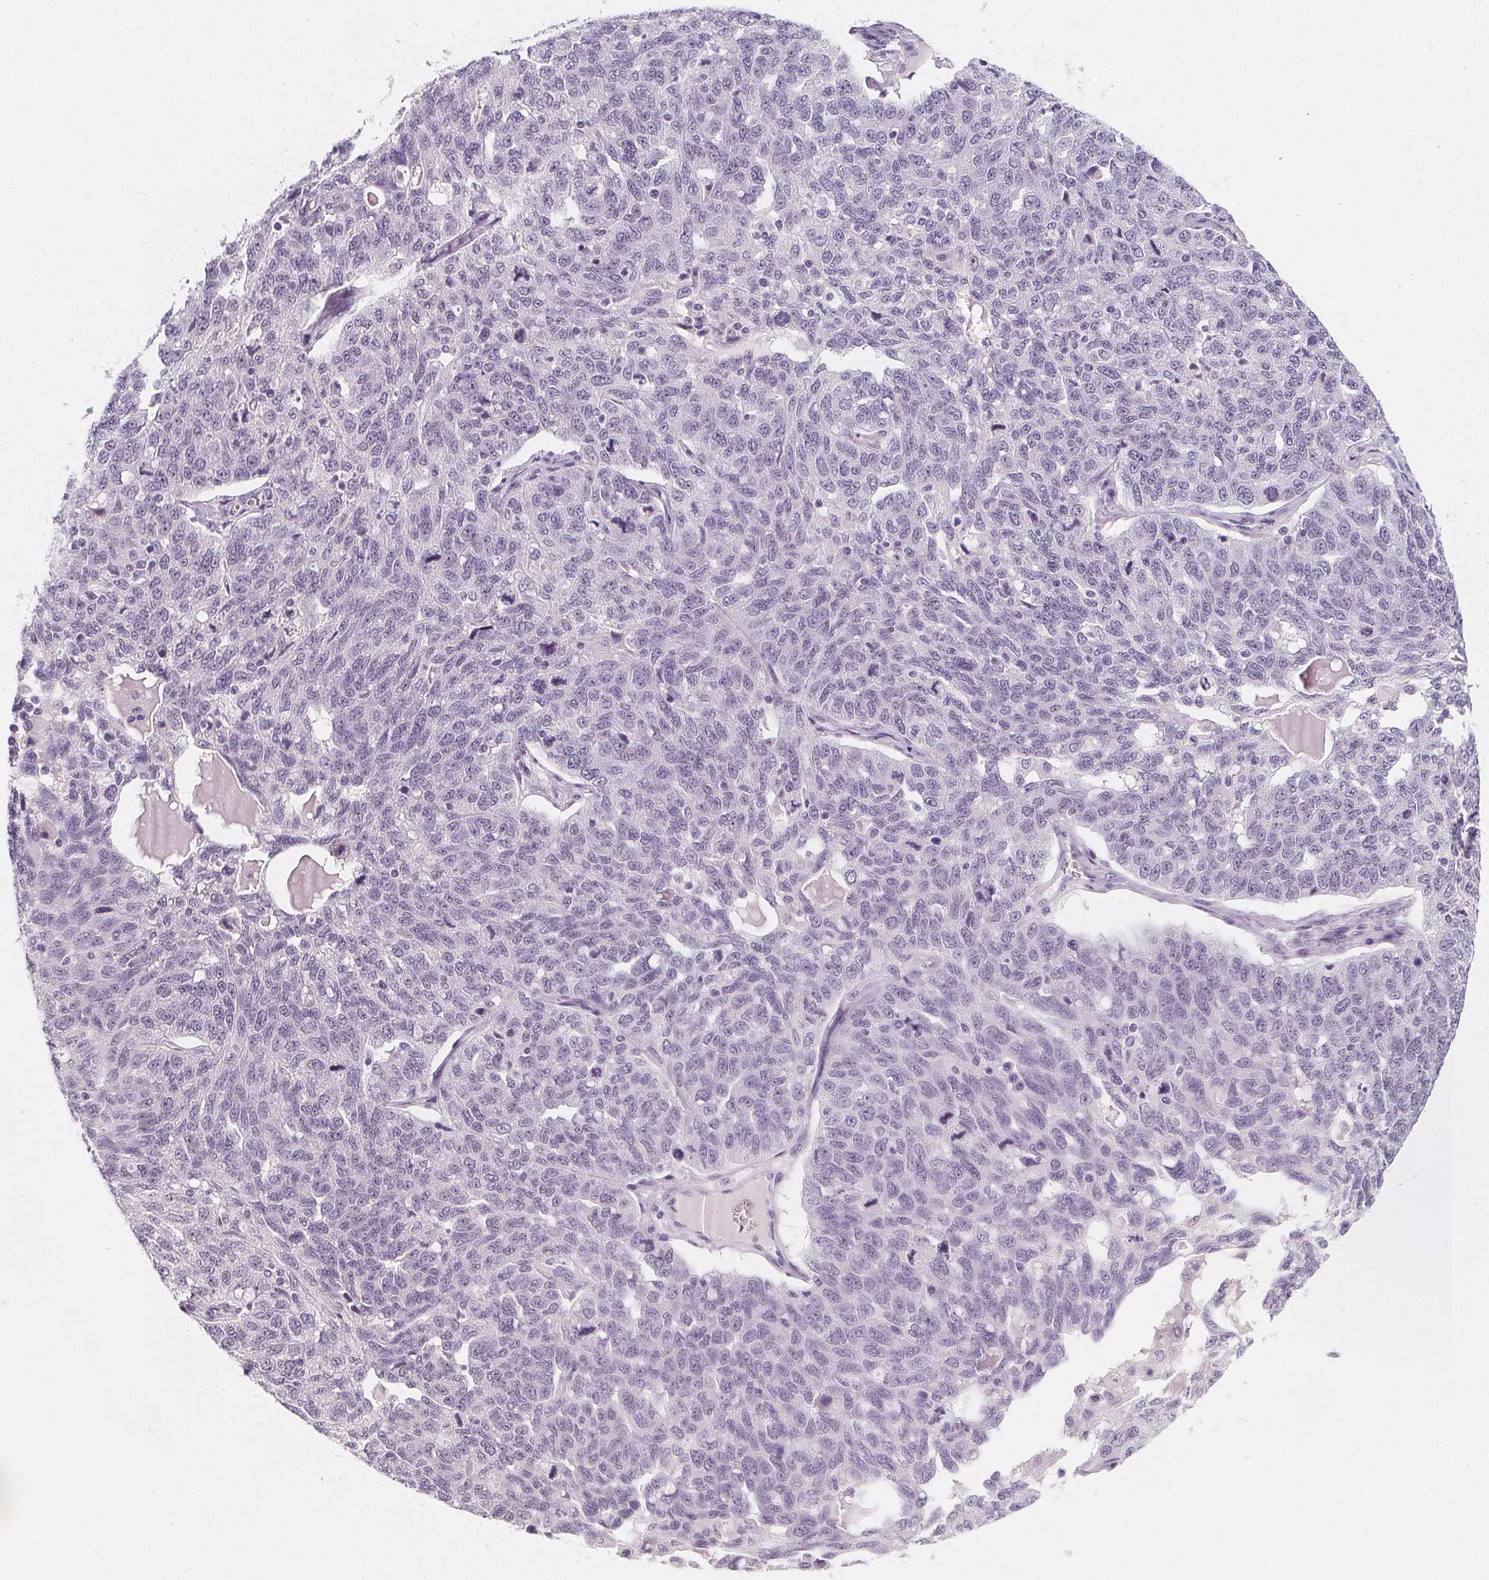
{"staining": {"intensity": "negative", "quantity": "none", "location": "none"}, "tissue": "ovarian cancer", "cell_type": "Tumor cells", "image_type": "cancer", "snomed": [{"axis": "morphology", "description": "Cystadenocarcinoma, serous, NOS"}, {"axis": "topography", "description": "Ovary"}], "caption": "High power microscopy image of an immunohistochemistry histopathology image of ovarian cancer (serous cystadenocarcinoma), revealing no significant positivity in tumor cells.", "gene": "DBX2", "patient": {"sex": "female", "age": 71}}